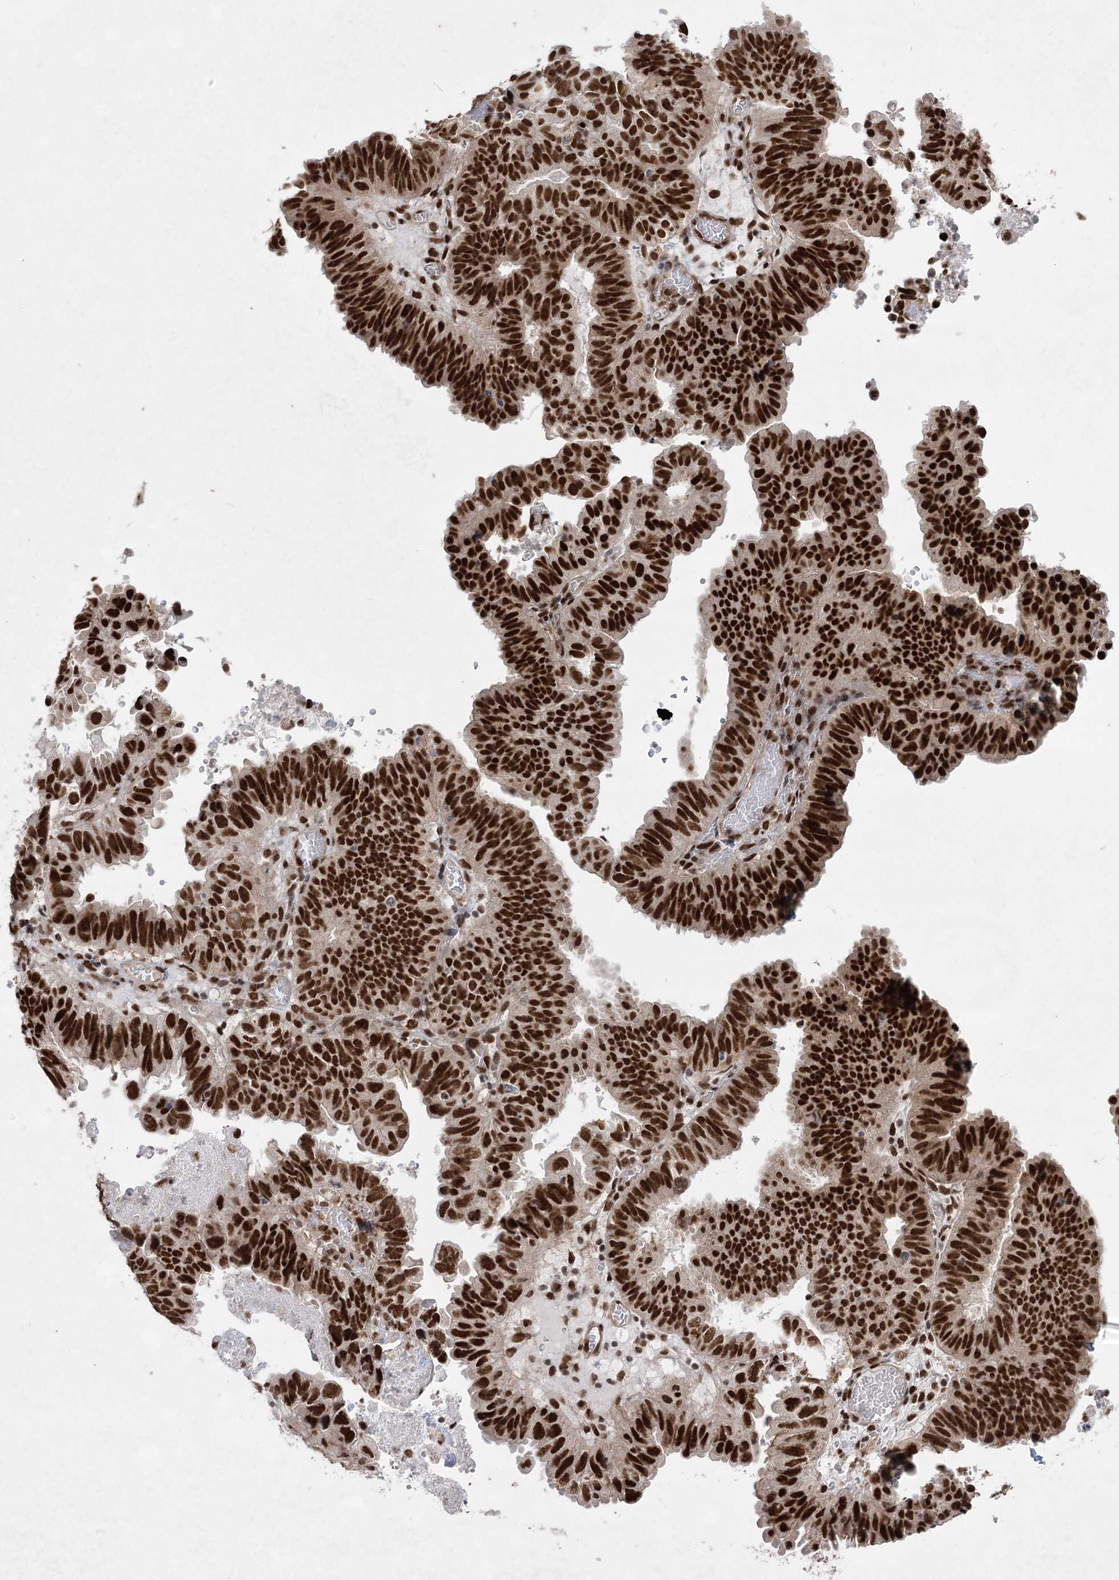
{"staining": {"intensity": "strong", "quantity": ">75%", "location": "nuclear"}, "tissue": "endometrial cancer", "cell_type": "Tumor cells", "image_type": "cancer", "snomed": [{"axis": "morphology", "description": "Adenocarcinoma, NOS"}, {"axis": "topography", "description": "Uterus"}], "caption": "Immunohistochemical staining of endometrial cancer (adenocarcinoma) reveals high levels of strong nuclear expression in about >75% of tumor cells. Nuclei are stained in blue.", "gene": "ZCCHC8", "patient": {"sex": "female", "age": 77}}